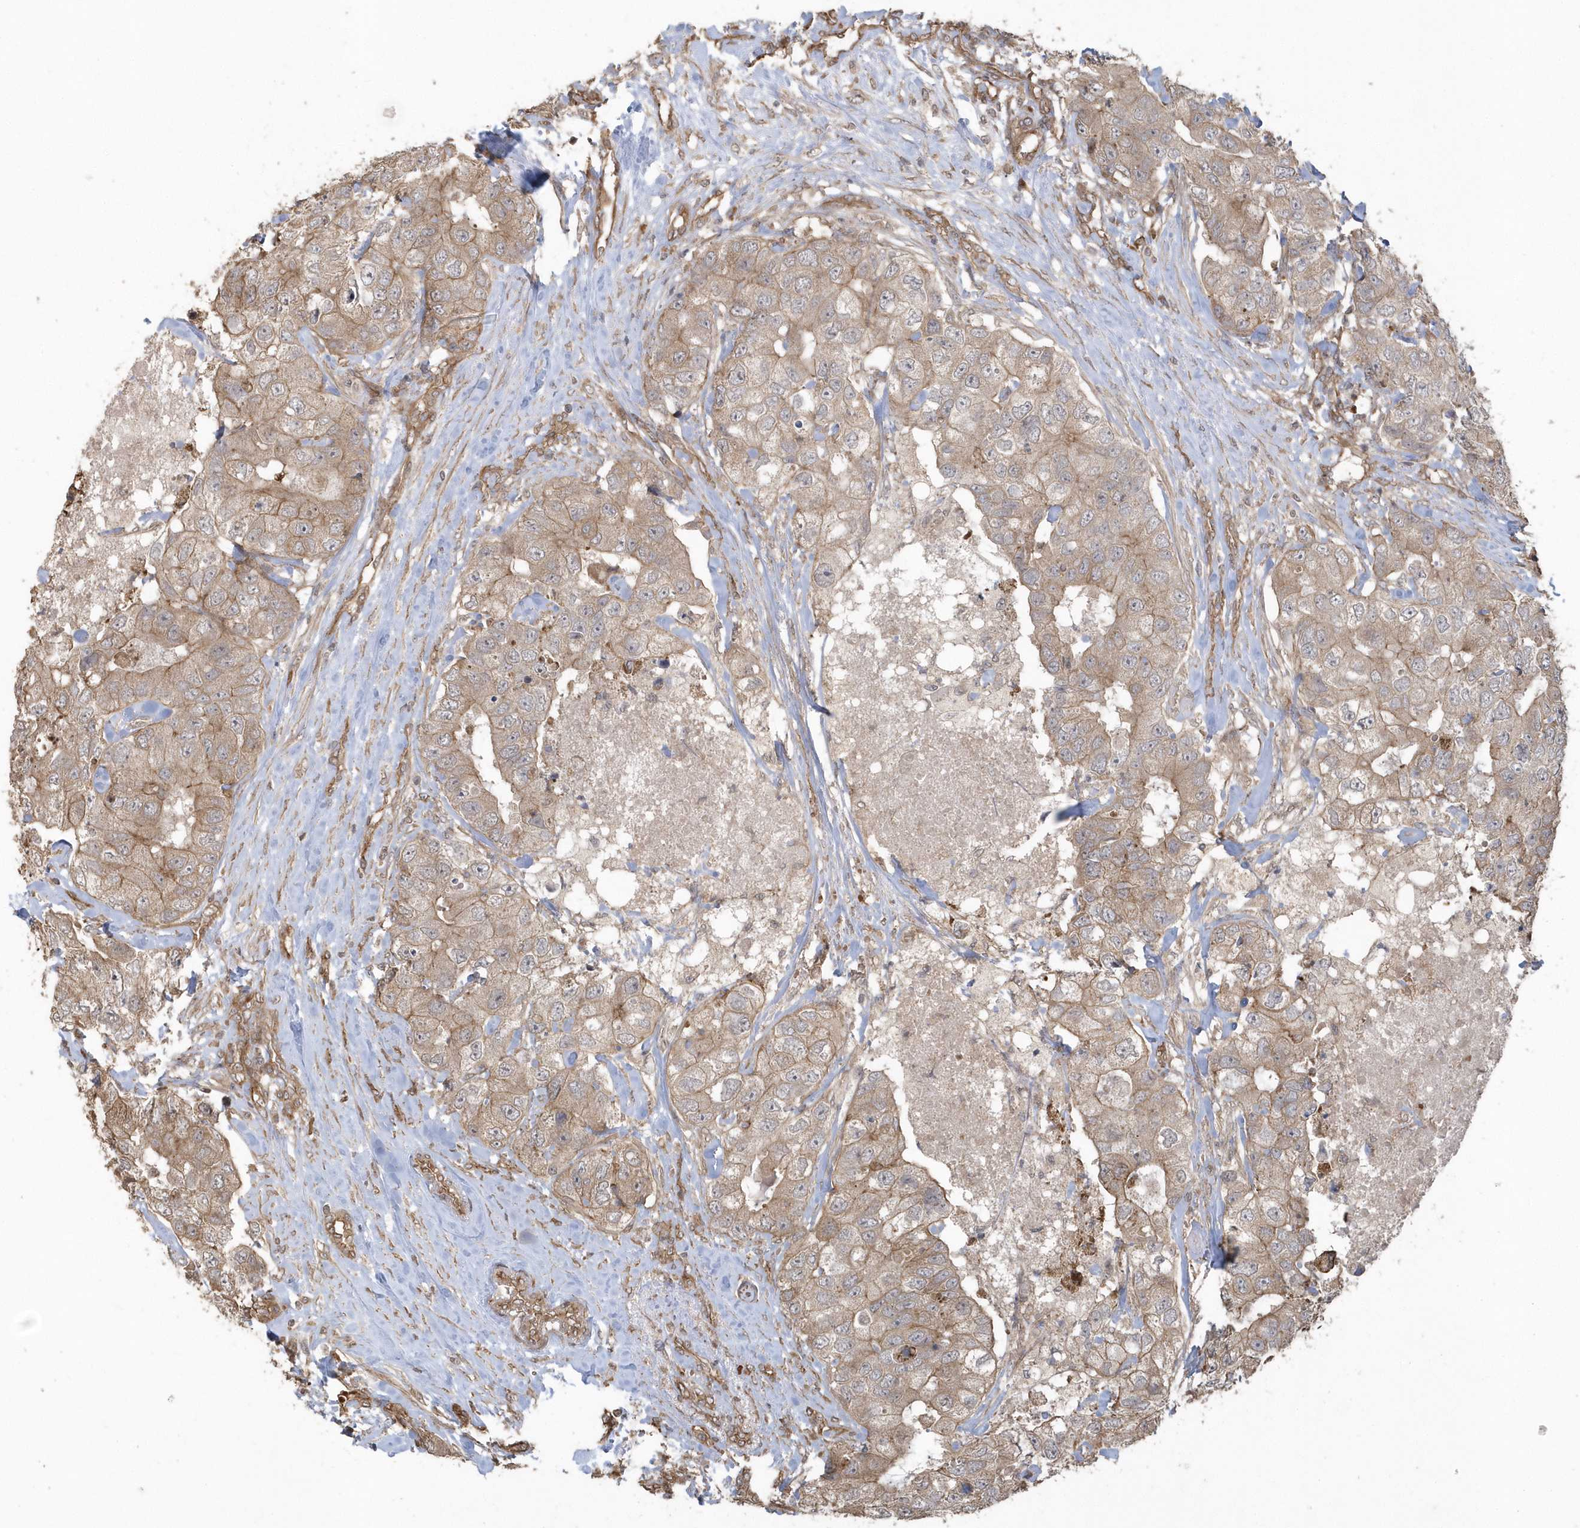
{"staining": {"intensity": "moderate", "quantity": ">75%", "location": "cytoplasmic/membranous"}, "tissue": "breast cancer", "cell_type": "Tumor cells", "image_type": "cancer", "snomed": [{"axis": "morphology", "description": "Duct carcinoma"}, {"axis": "topography", "description": "Breast"}], "caption": "Protein staining of infiltrating ductal carcinoma (breast) tissue shows moderate cytoplasmic/membranous positivity in about >75% of tumor cells.", "gene": "HERPUD1", "patient": {"sex": "female", "age": 62}}